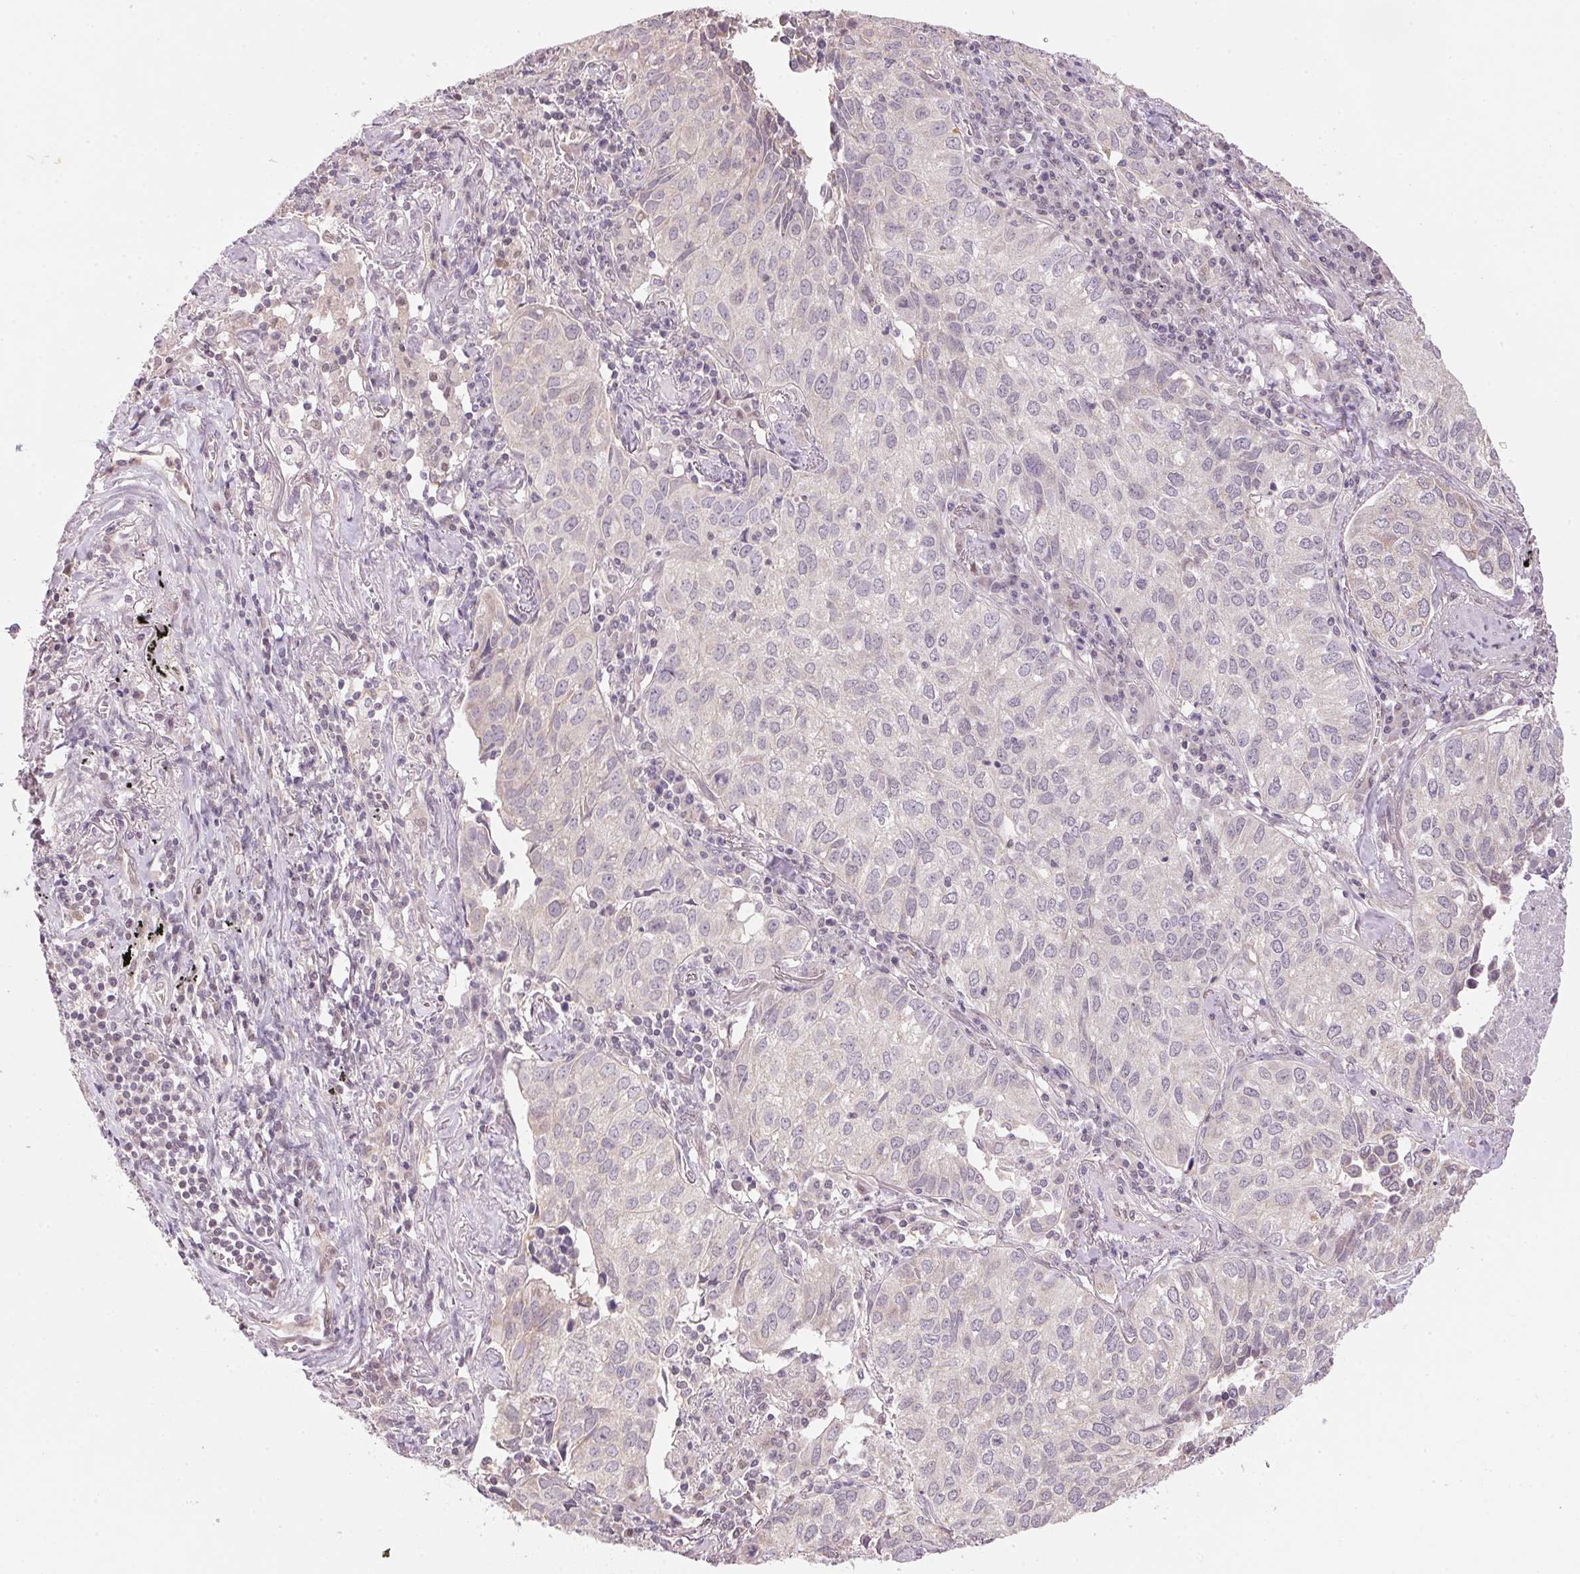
{"staining": {"intensity": "negative", "quantity": "none", "location": "none"}, "tissue": "lung cancer", "cell_type": "Tumor cells", "image_type": "cancer", "snomed": [{"axis": "morphology", "description": "Adenocarcinoma, NOS"}, {"axis": "topography", "description": "Lung"}], "caption": "A micrograph of human lung adenocarcinoma is negative for staining in tumor cells.", "gene": "SC5D", "patient": {"sex": "female", "age": 50}}